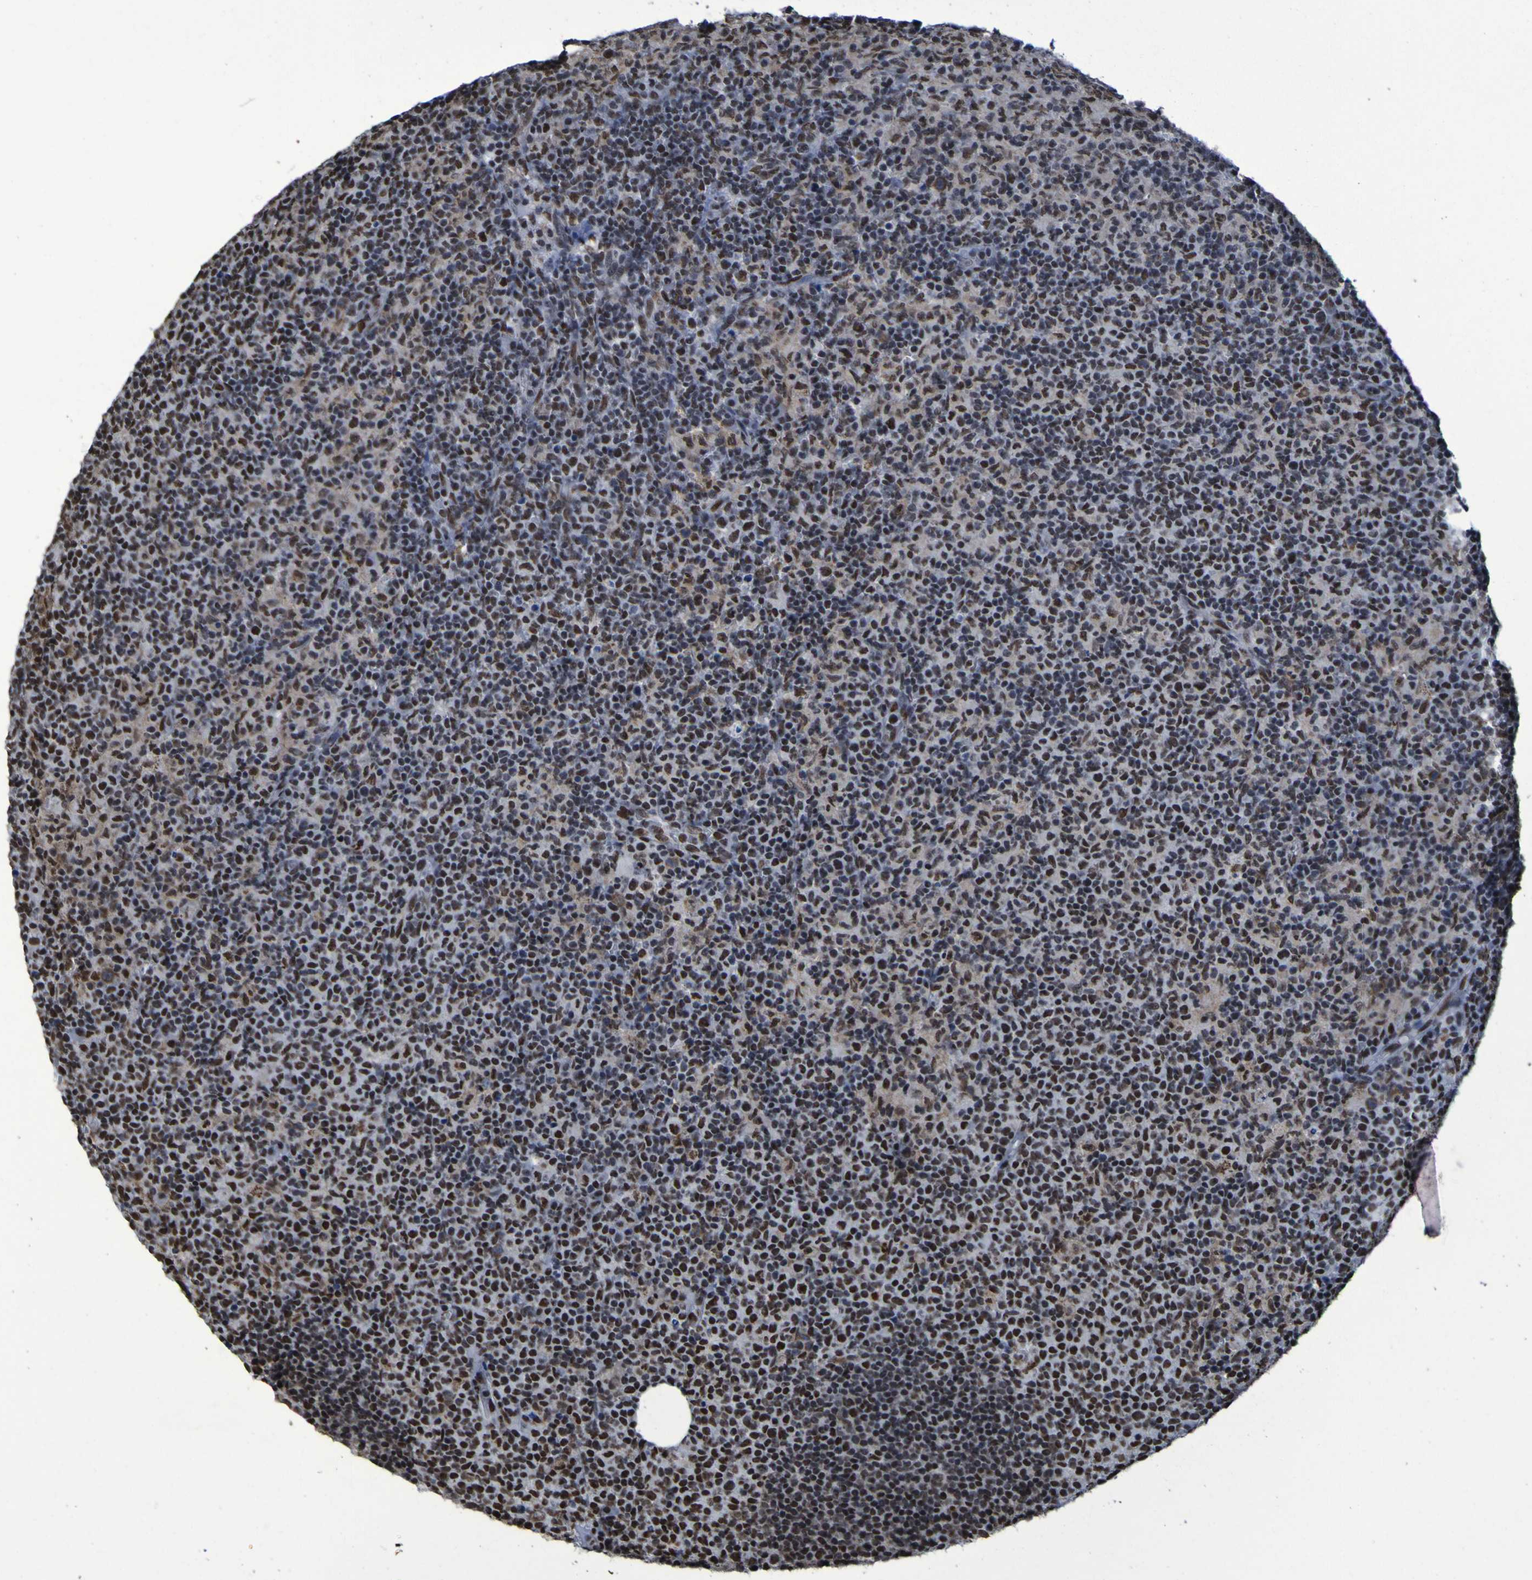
{"staining": {"intensity": "strong", "quantity": "25%-75%", "location": "nuclear"}, "tissue": "lymph node", "cell_type": "Germinal center cells", "image_type": "normal", "snomed": [{"axis": "morphology", "description": "Normal tissue, NOS"}, {"axis": "morphology", "description": "Inflammation, NOS"}, {"axis": "topography", "description": "Lymph node"}], "caption": "High-power microscopy captured an IHC photomicrograph of unremarkable lymph node, revealing strong nuclear positivity in approximately 25%-75% of germinal center cells. (DAB IHC, brown staining for protein, blue staining for nuclei).", "gene": "HNRNPR", "patient": {"sex": "male", "age": 55}}